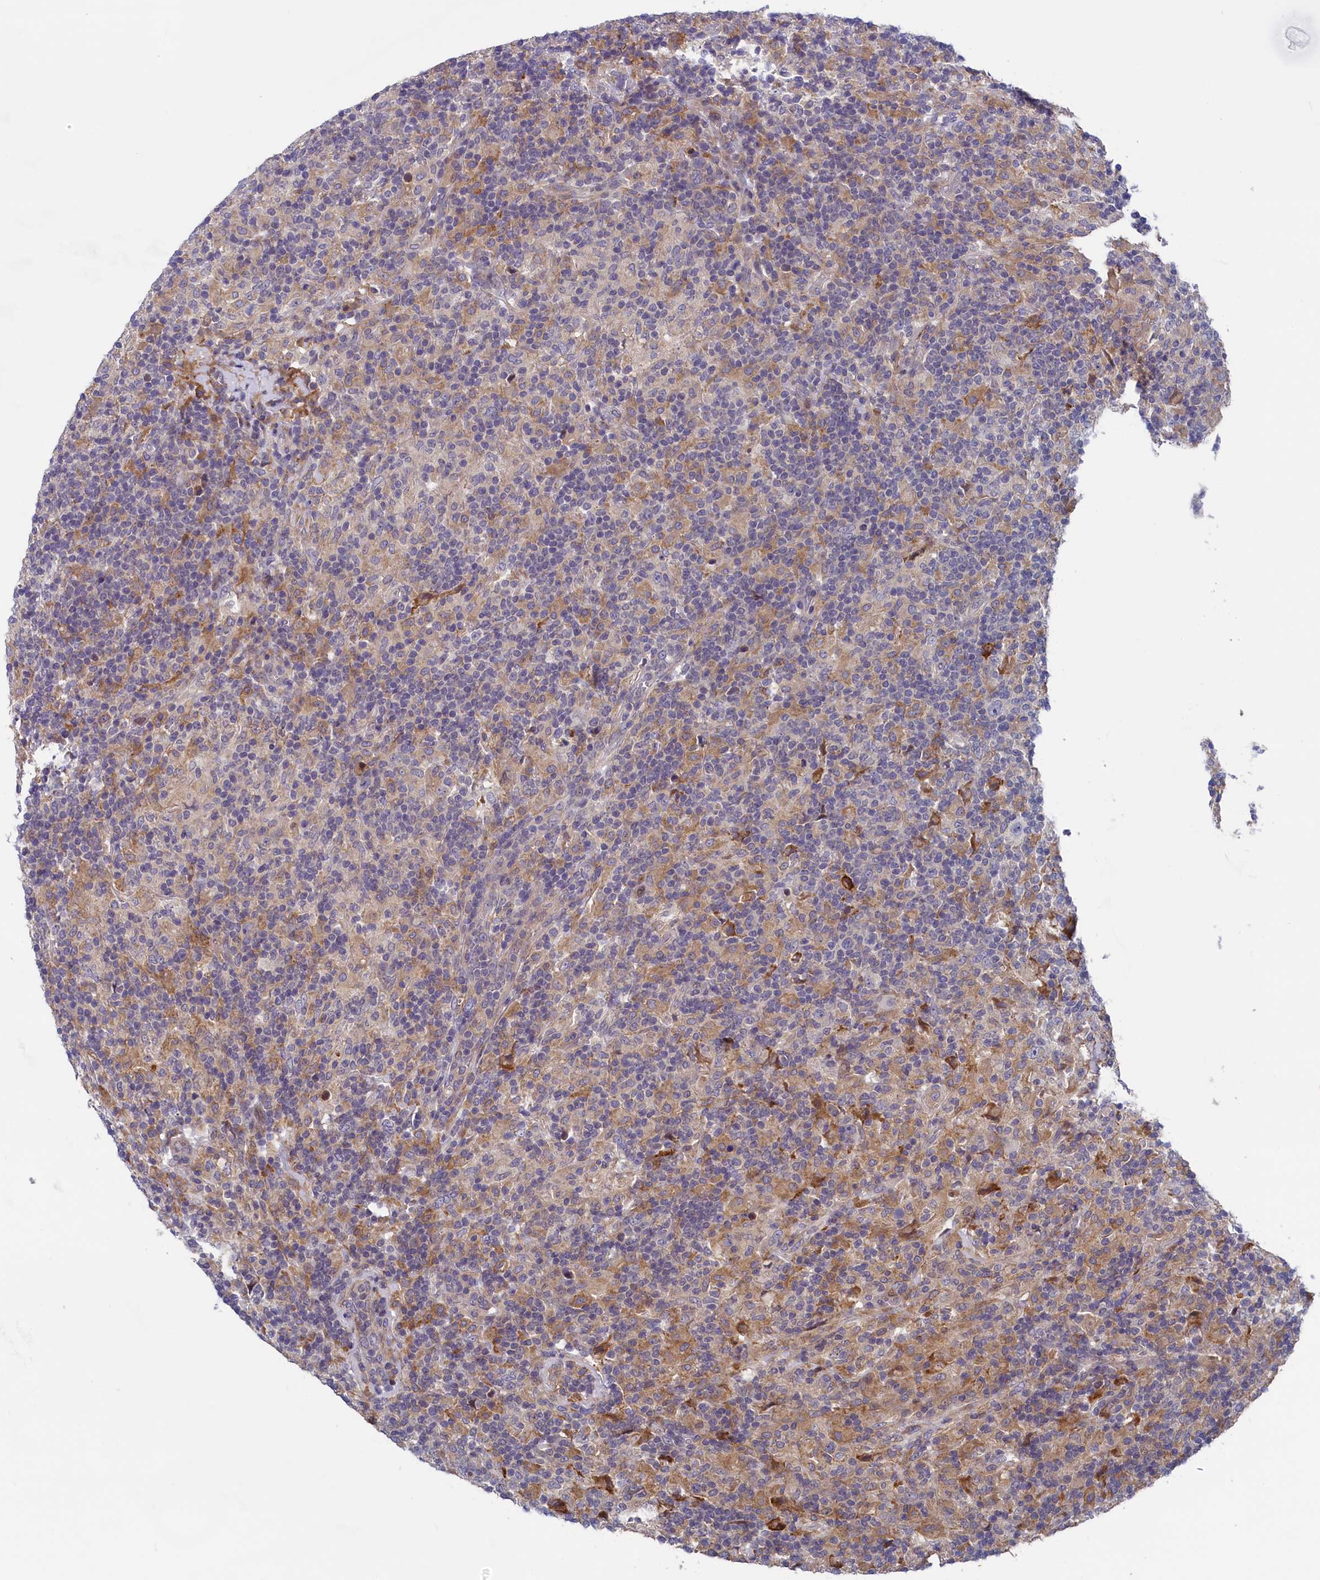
{"staining": {"intensity": "negative", "quantity": "none", "location": "none"}, "tissue": "lymphoma", "cell_type": "Tumor cells", "image_type": "cancer", "snomed": [{"axis": "morphology", "description": "Hodgkin's disease, NOS"}, {"axis": "topography", "description": "Lymph node"}], "caption": "High power microscopy image of an immunohistochemistry (IHC) image of Hodgkin's disease, revealing no significant positivity in tumor cells.", "gene": "ANKRD39", "patient": {"sex": "male", "age": 70}}